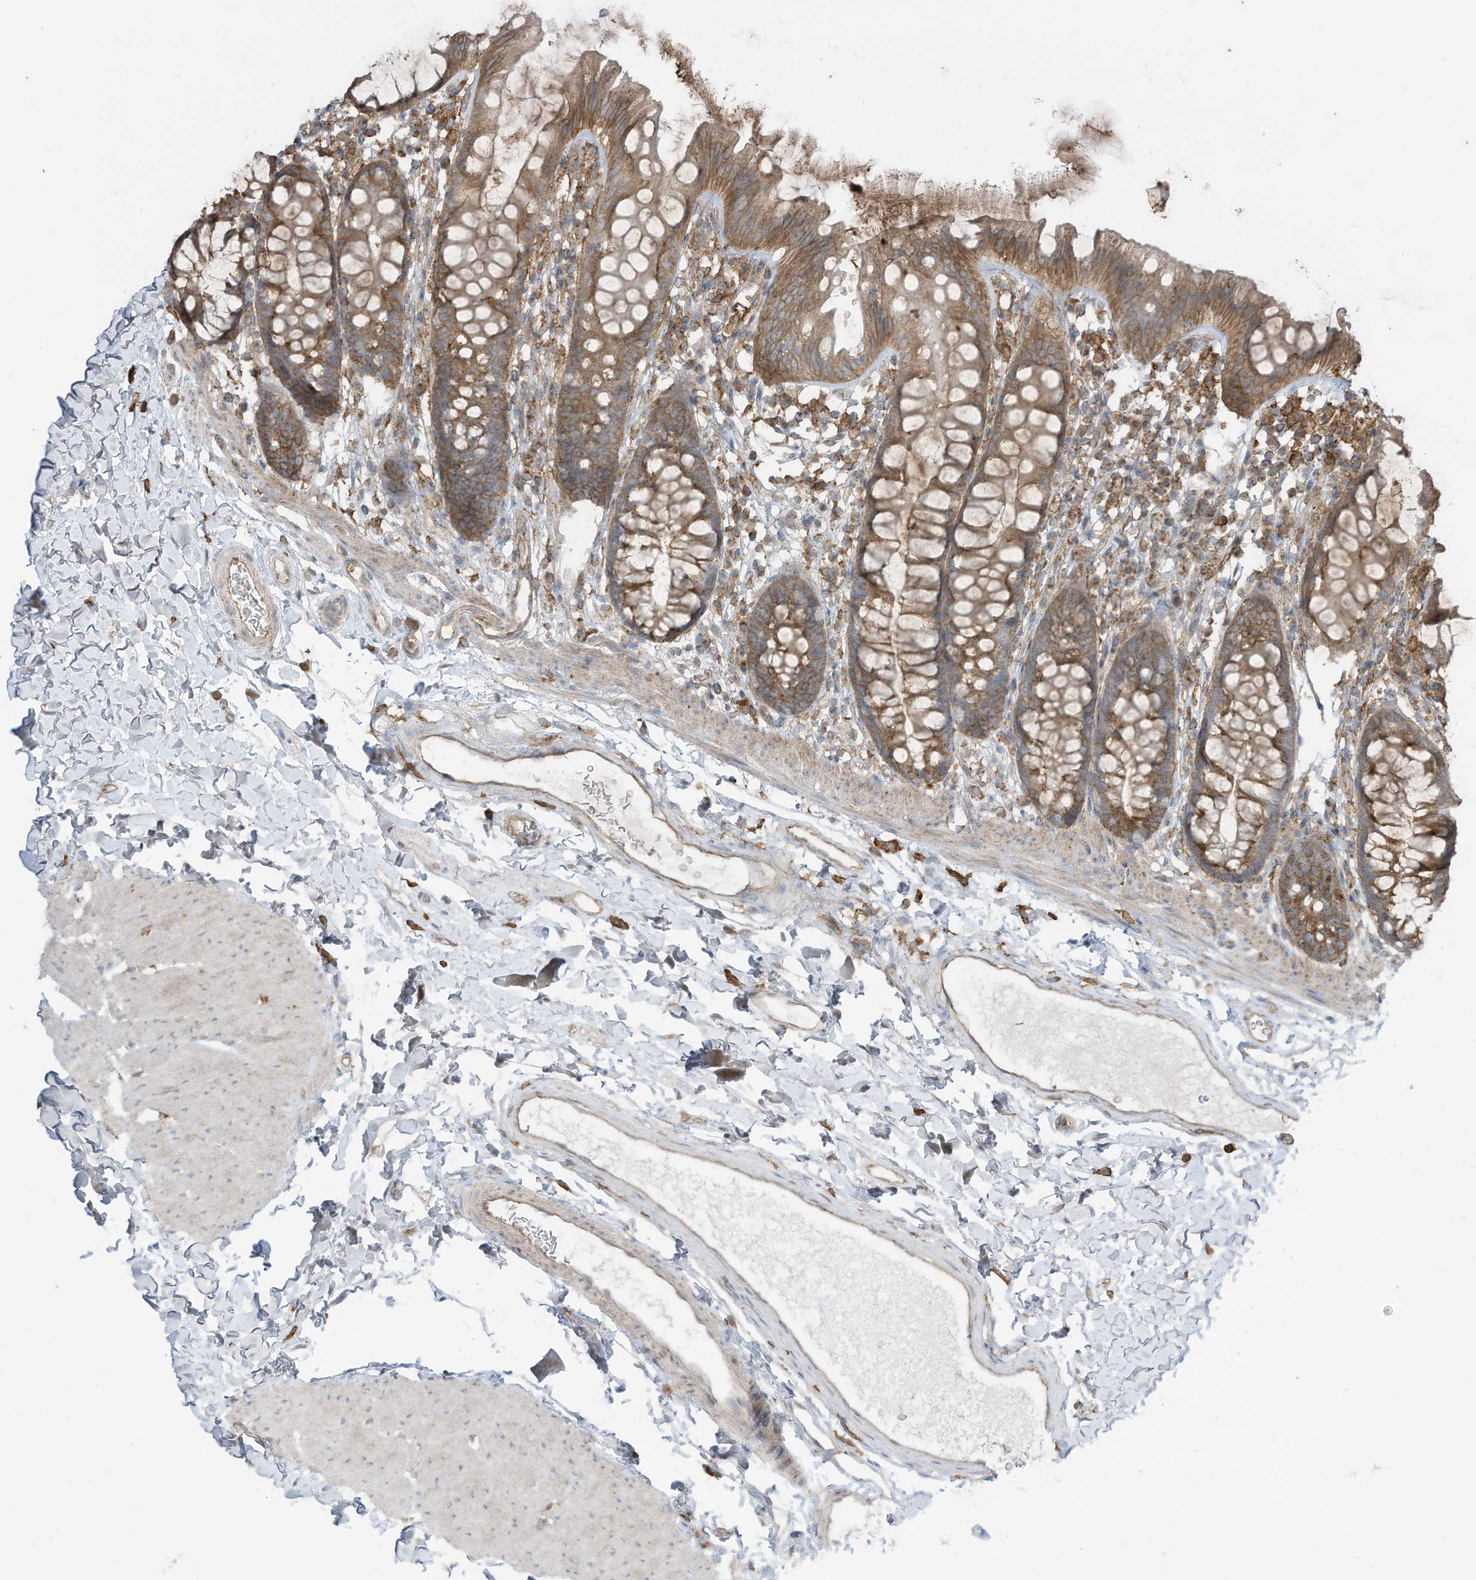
{"staining": {"intensity": "moderate", "quantity": ">75%", "location": "cytoplasmic/membranous"}, "tissue": "colon", "cell_type": "Endothelial cells", "image_type": "normal", "snomed": [{"axis": "morphology", "description": "Normal tissue, NOS"}, {"axis": "topography", "description": "Colon"}], "caption": "Normal colon demonstrates moderate cytoplasmic/membranous expression in about >75% of endothelial cells (IHC, brightfield microscopy, high magnification)..", "gene": "CGAS", "patient": {"sex": "female", "age": 62}}